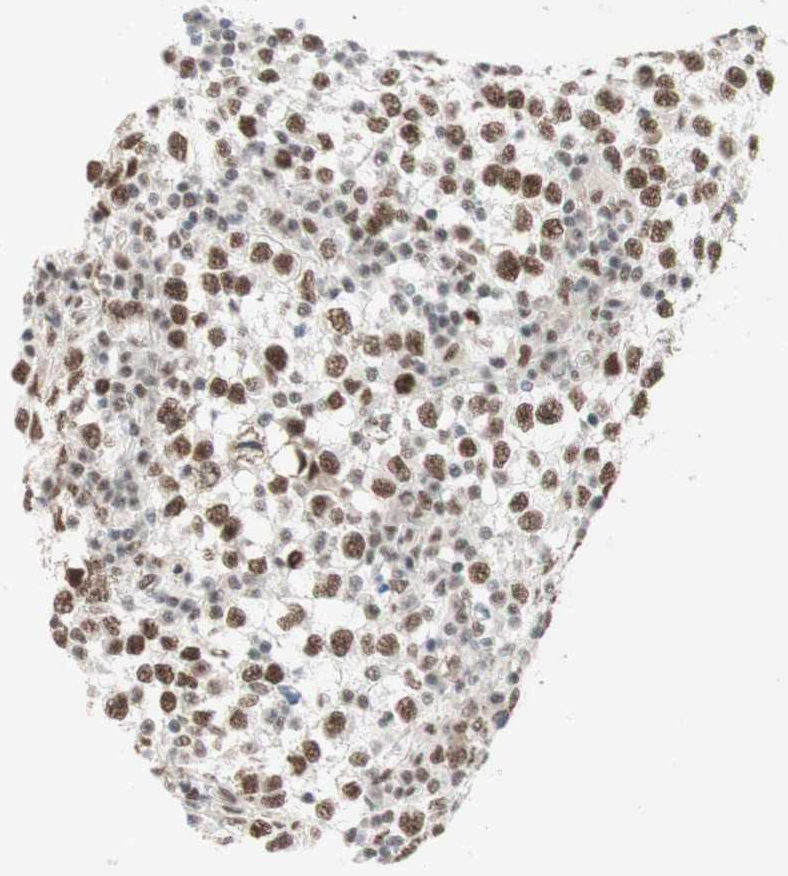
{"staining": {"intensity": "moderate", "quantity": ">75%", "location": "nuclear"}, "tissue": "testis cancer", "cell_type": "Tumor cells", "image_type": "cancer", "snomed": [{"axis": "morphology", "description": "Seminoma, NOS"}, {"axis": "topography", "description": "Testis"}], "caption": "DAB (3,3'-diaminobenzidine) immunohistochemical staining of testis seminoma shows moderate nuclear protein staining in about >75% of tumor cells.", "gene": "PRPF19", "patient": {"sex": "male", "age": 65}}